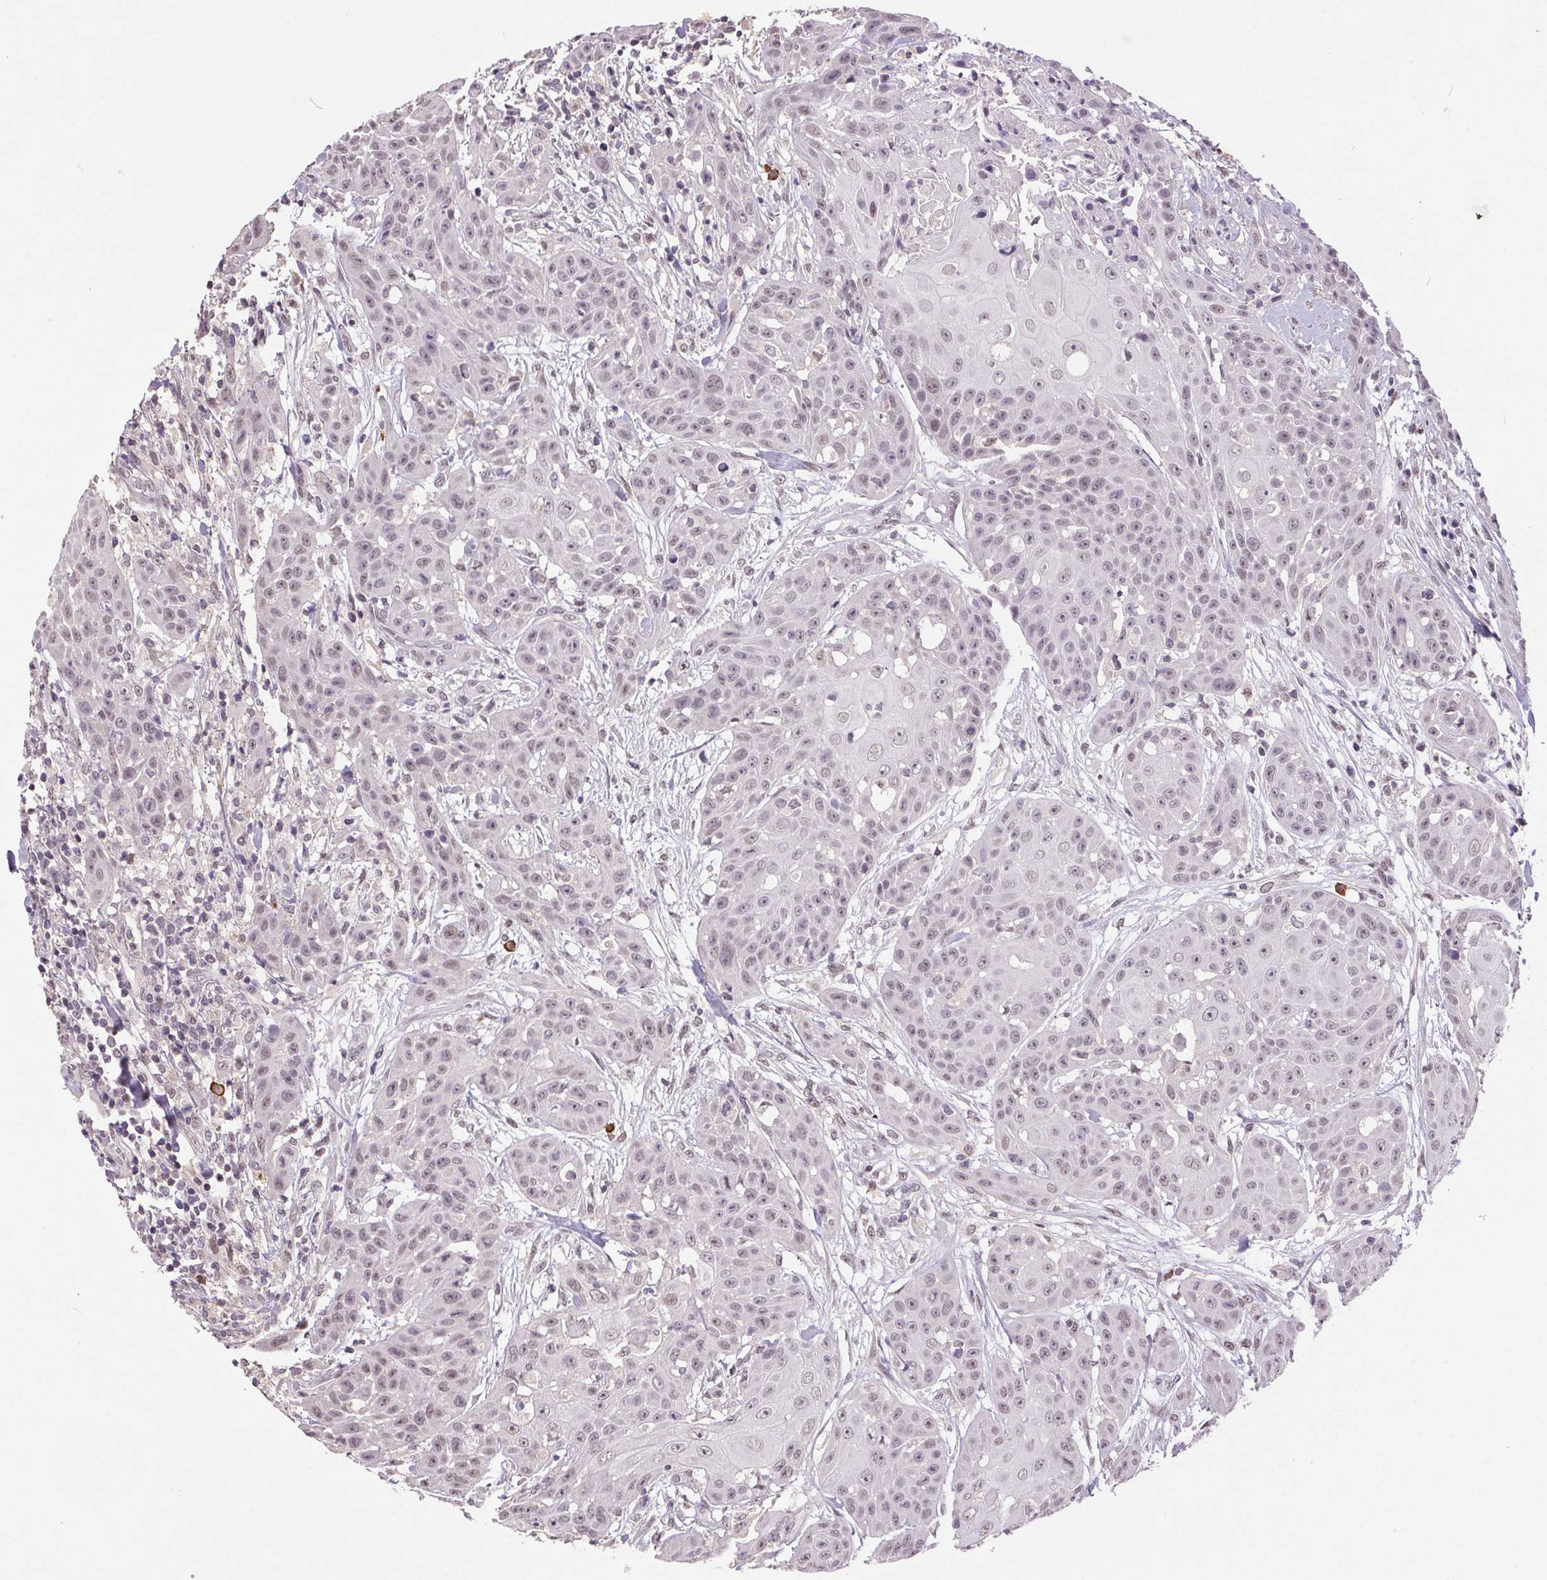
{"staining": {"intensity": "weak", "quantity": "25%-75%", "location": "nuclear"}, "tissue": "head and neck cancer", "cell_type": "Tumor cells", "image_type": "cancer", "snomed": [{"axis": "morphology", "description": "Squamous cell carcinoma, NOS"}, {"axis": "topography", "description": "Oral tissue"}, {"axis": "topography", "description": "Head-Neck"}], "caption": "Immunohistochemistry (DAB (3,3'-diaminobenzidine)) staining of human head and neck cancer (squamous cell carcinoma) demonstrates weak nuclear protein expression in approximately 25%-75% of tumor cells. The protein is stained brown, and the nuclei are stained in blue (DAB IHC with brightfield microscopy, high magnification).", "gene": "ZBTB4", "patient": {"sex": "female", "age": 55}}